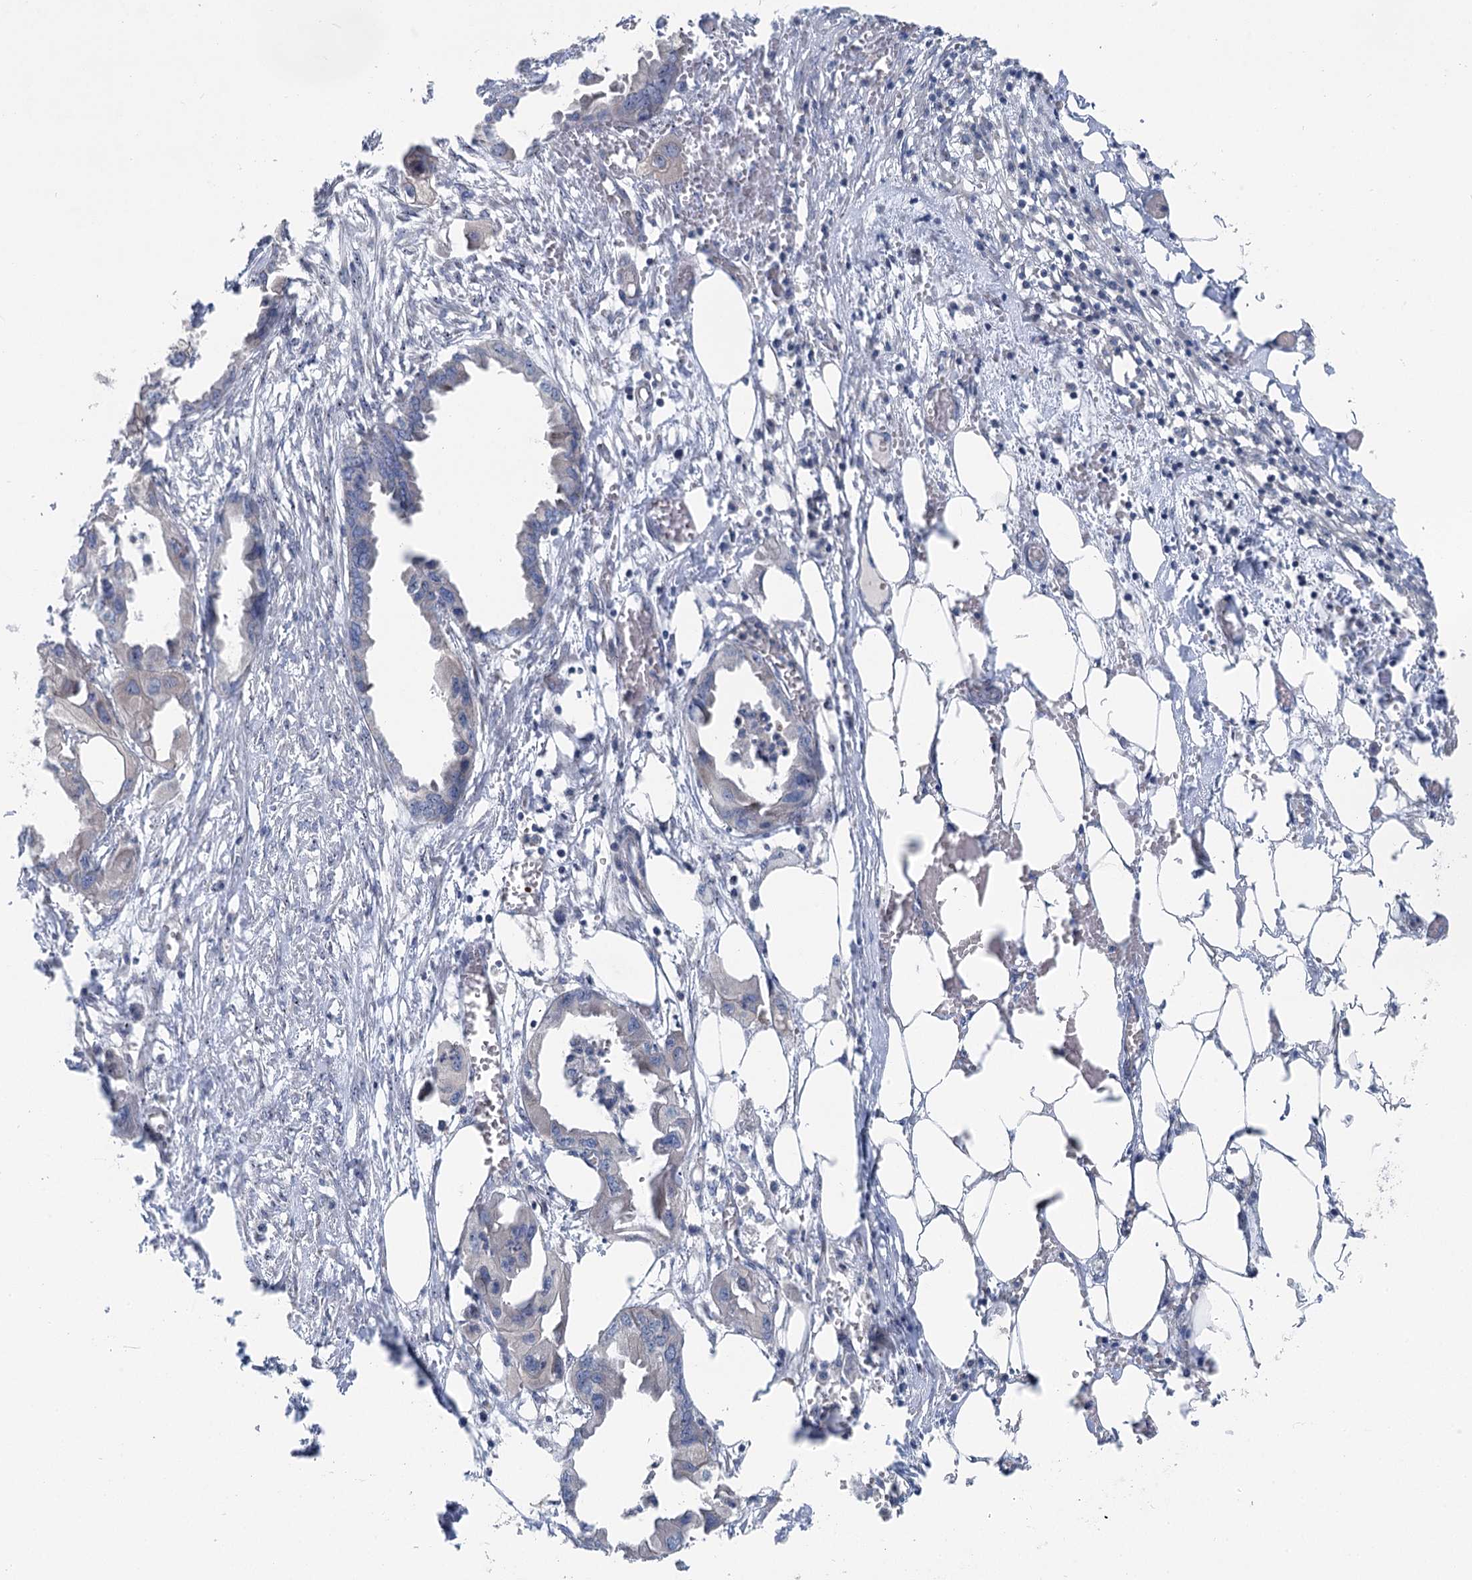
{"staining": {"intensity": "negative", "quantity": "none", "location": "none"}, "tissue": "endometrial cancer", "cell_type": "Tumor cells", "image_type": "cancer", "snomed": [{"axis": "morphology", "description": "Adenocarcinoma, NOS"}, {"axis": "morphology", "description": "Adenocarcinoma, metastatic, NOS"}, {"axis": "topography", "description": "Adipose tissue"}, {"axis": "topography", "description": "Endometrium"}], "caption": "Tumor cells show no significant protein staining in endometrial metastatic adenocarcinoma. Brightfield microscopy of immunohistochemistry (IHC) stained with DAB (3,3'-diaminobenzidine) (brown) and hematoxylin (blue), captured at high magnification.", "gene": "MARK2", "patient": {"sex": "female", "age": 67}}